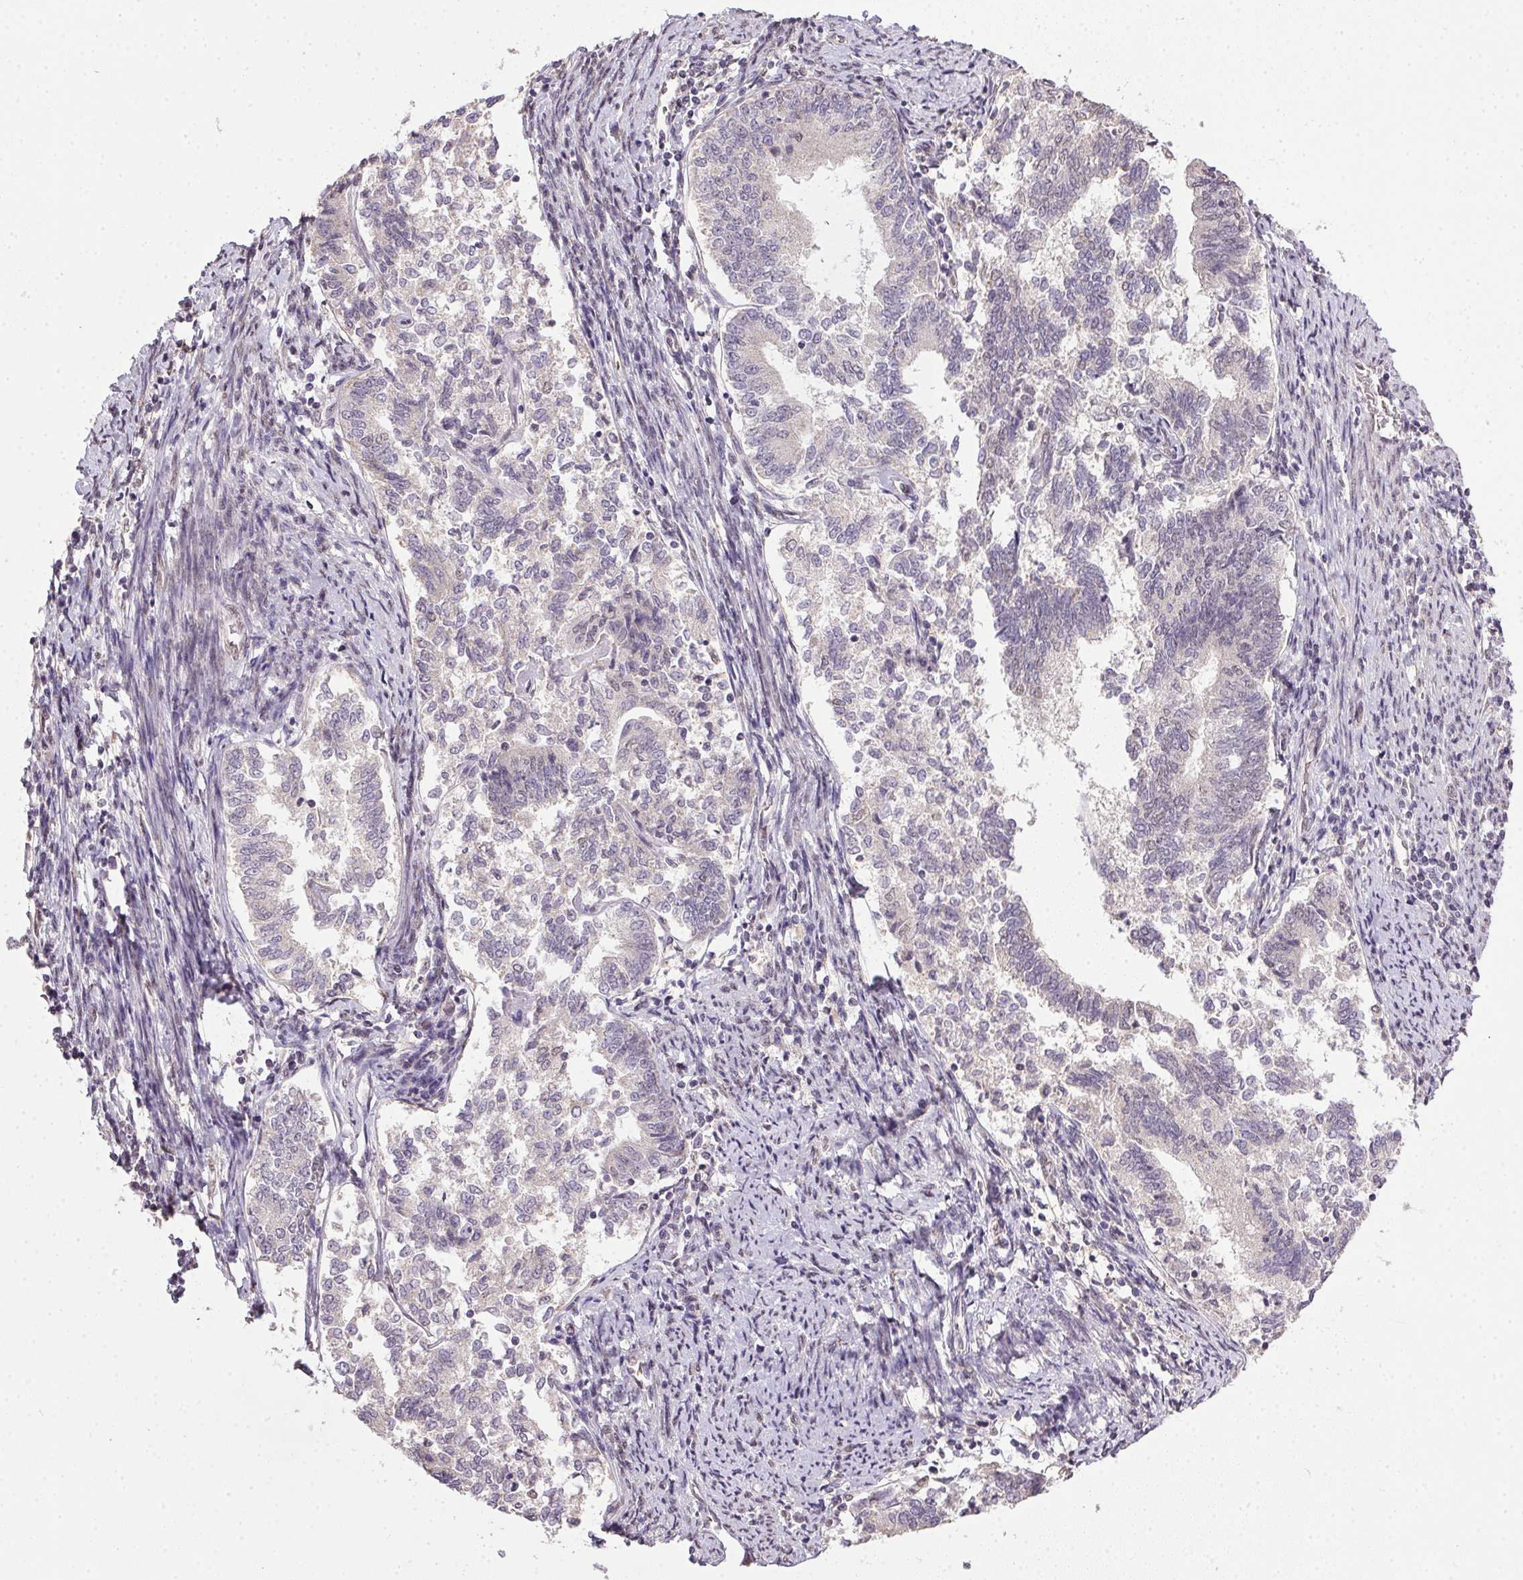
{"staining": {"intensity": "negative", "quantity": "none", "location": "none"}, "tissue": "endometrial cancer", "cell_type": "Tumor cells", "image_type": "cancer", "snomed": [{"axis": "morphology", "description": "Adenocarcinoma, NOS"}, {"axis": "topography", "description": "Endometrium"}], "caption": "Tumor cells are negative for brown protein staining in endometrial adenocarcinoma.", "gene": "PPP4R4", "patient": {"sex": "female", "age": 65}}